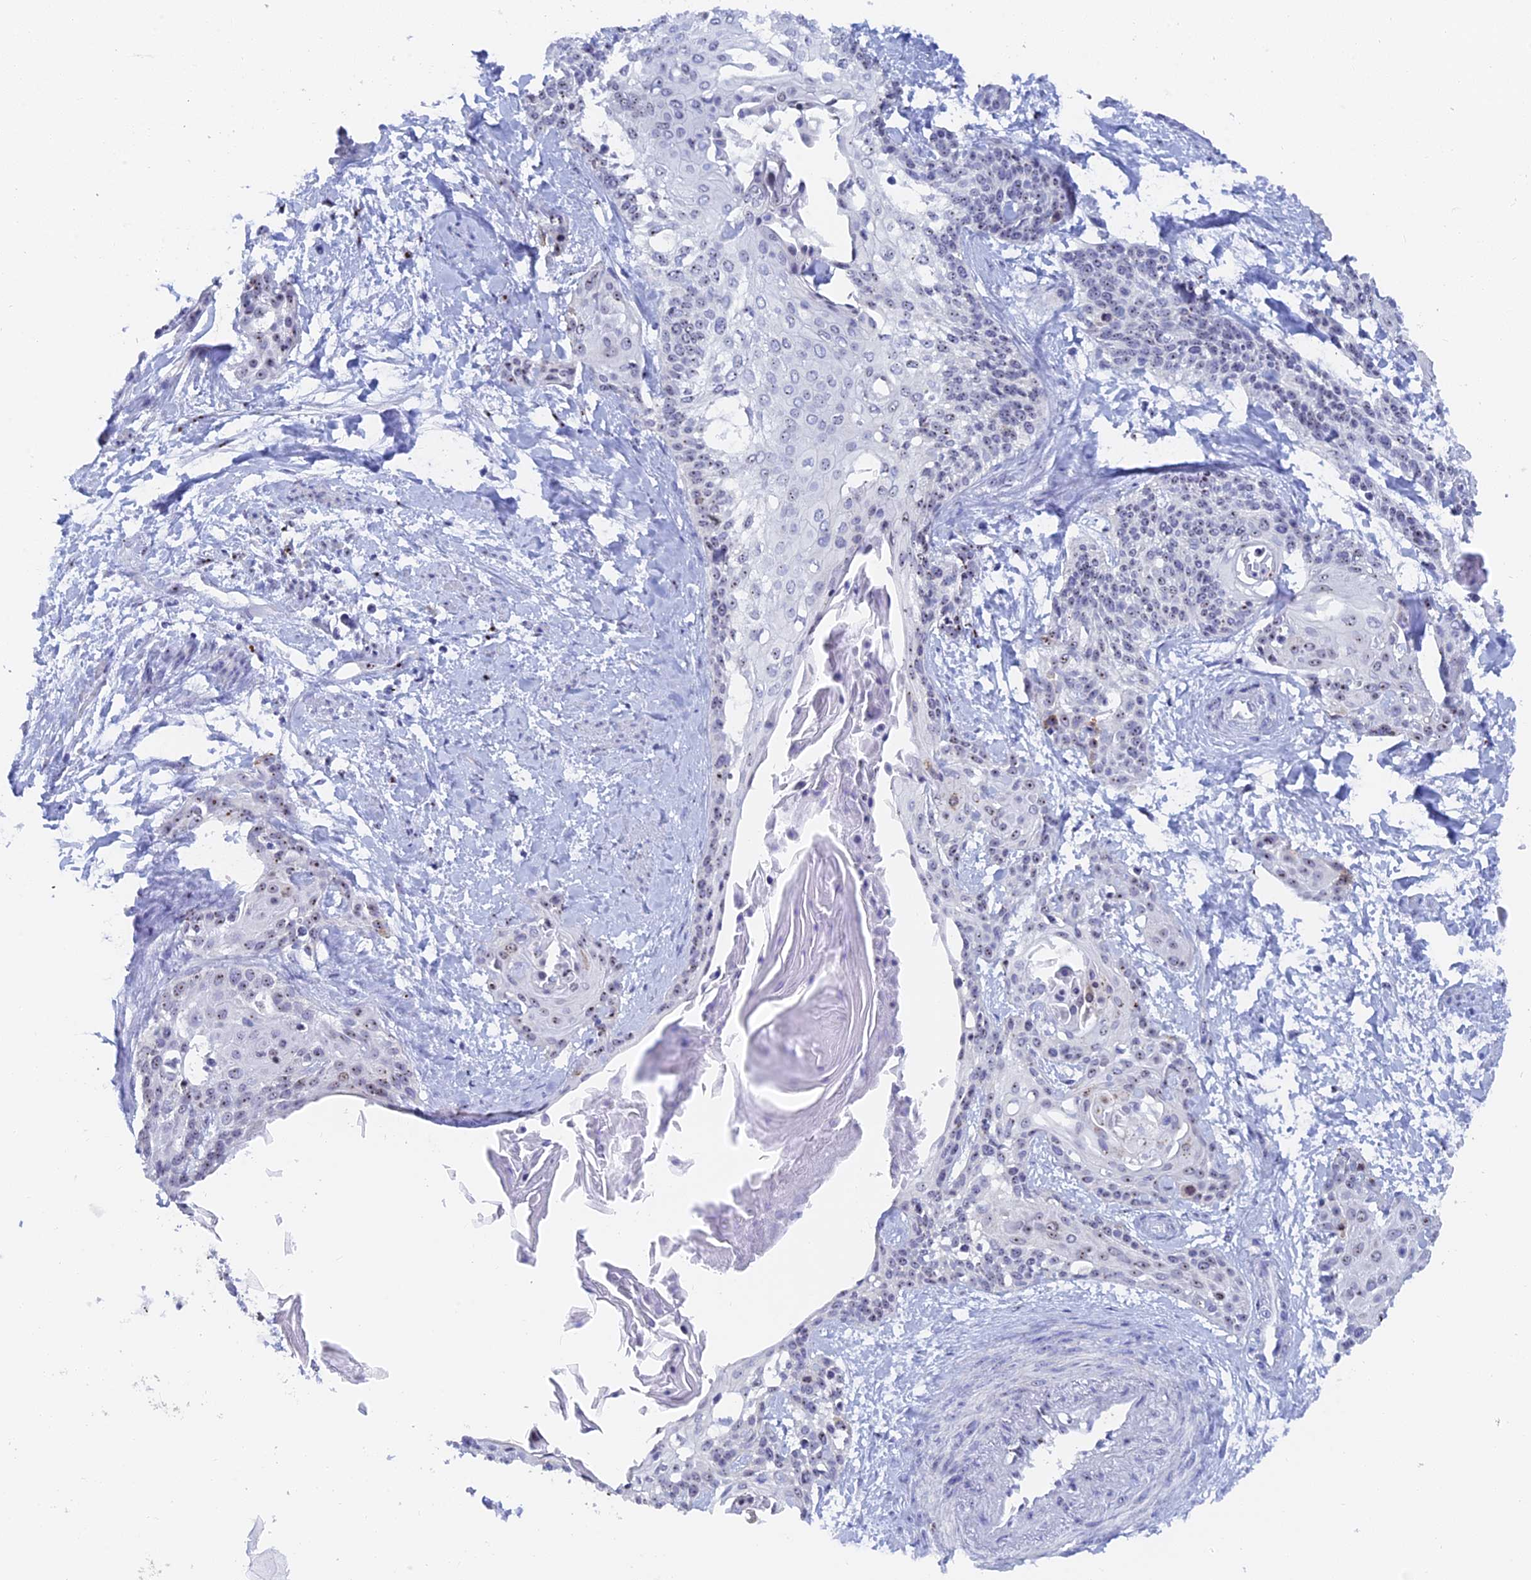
{"staining": {"intensity": "strong", "quantity": "<25%", "location": "nuclear"}, "tissue": "cervical cancer", "cell_type": "Tumor cells", "image_type": "cancer", "snomed": [{"axis": "morphology", "description": "Squamous cell carcinoma, NOS"}, {"axis": "topography", "description": "Cervix"}], "caption": "Squamous cell carcinoma (cervical) tissue shows strong nuclear staining in approximately <25% of tumor cells, visualized by immunohistochemistry.", "gene": "RSL1D1", "patient": {"sex": "female", "age": 57}}